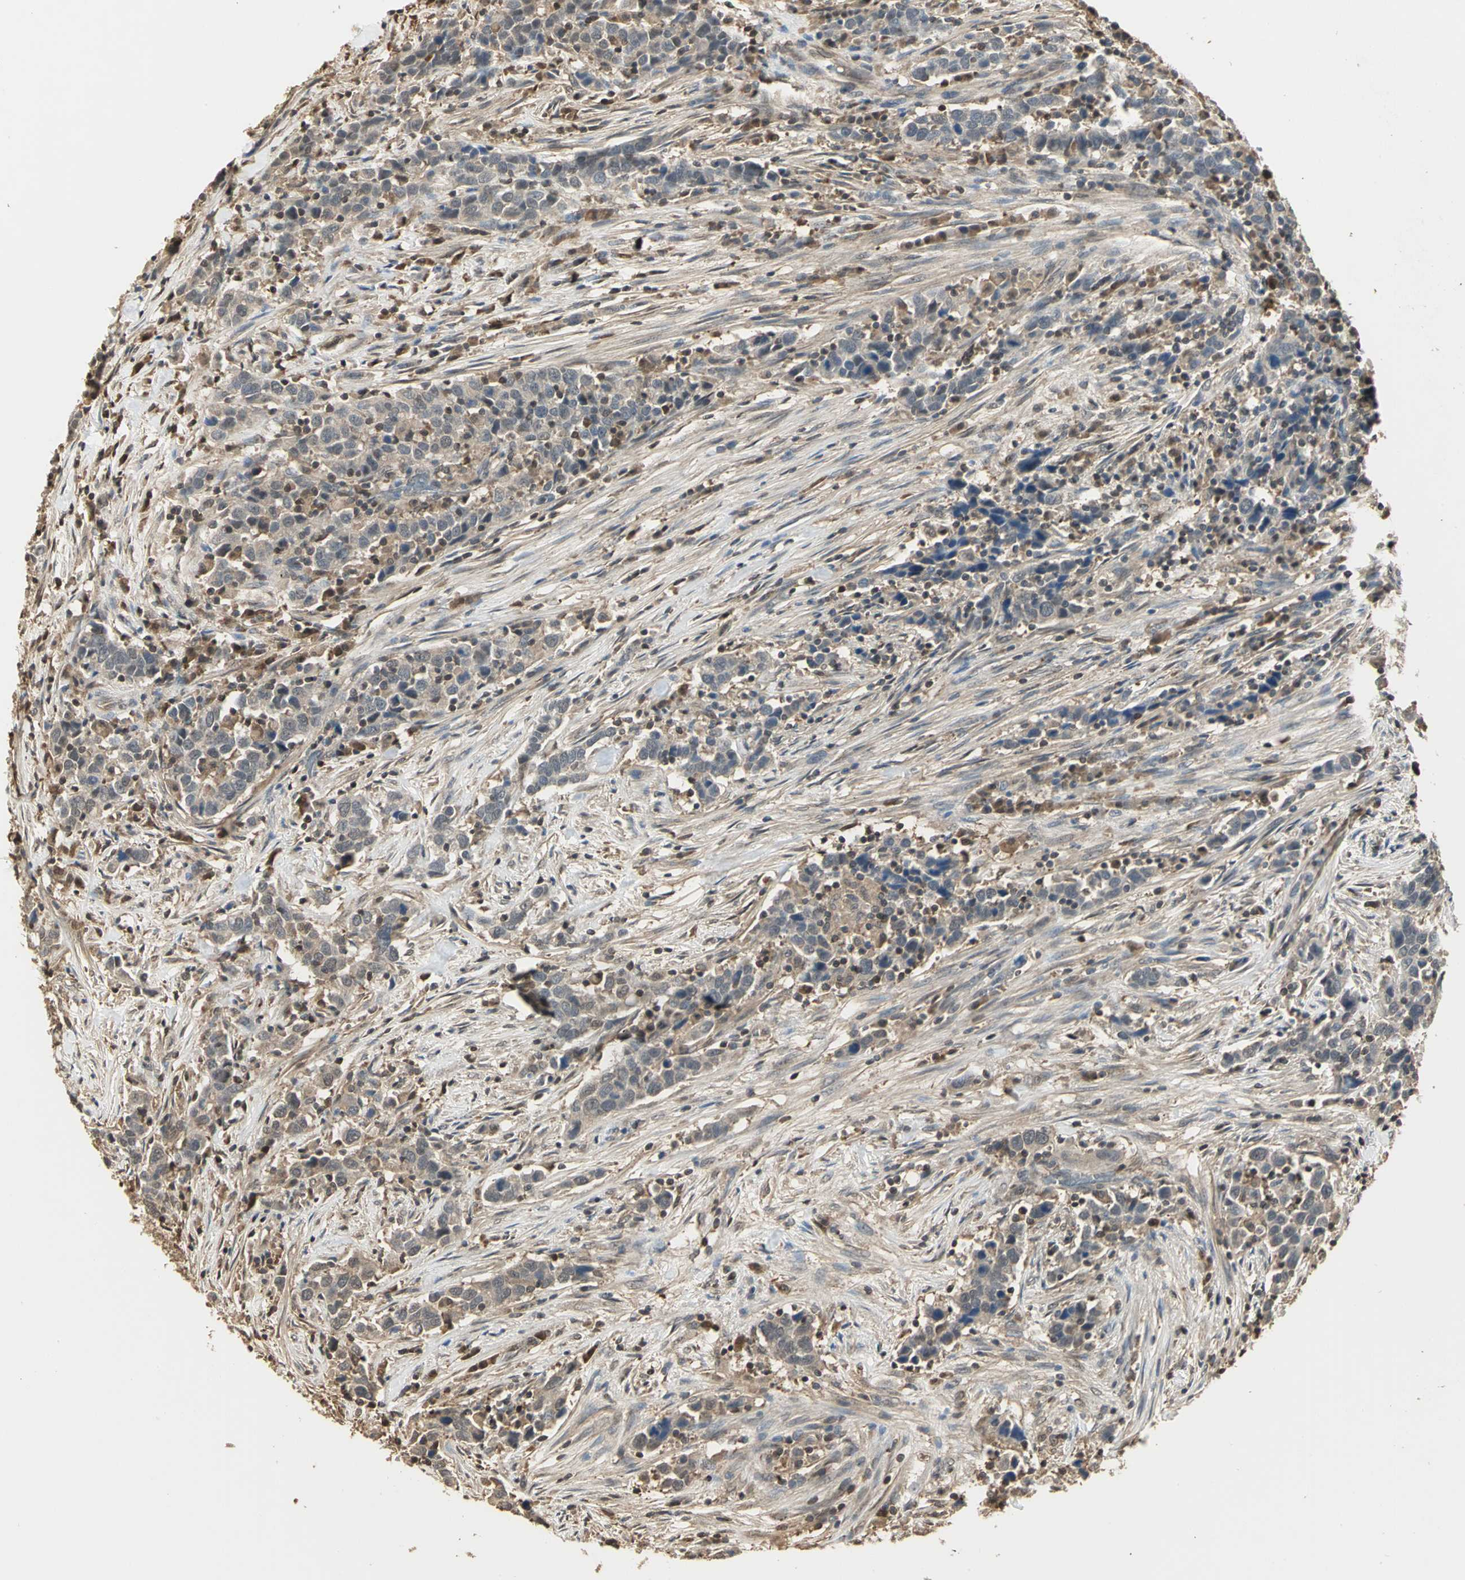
{"staining": {"intensity": "weak", "quantity": ">75%", "location": "cytoplasmic/membranous"}, "tissue": "urothelial cancer", "cell_type": "Tumor cells", "image_type": "cancer", "snomed": [{"axis": "morphology", "description": "Urothelial carcinoma, High grade"}, {"axis": "topography", "description": "Urinary bladder"}], "caption": "The micrograph shows a brown stain indicating the presence of a protein in the cytoplasmic/membranous of tumor cells in urothelial carcinoma (high-grade). (Brightfield microscopy of DAB IHC at high magnification).", "gene": "PARK7", "patient": {"sex": "male", "age": 61}}